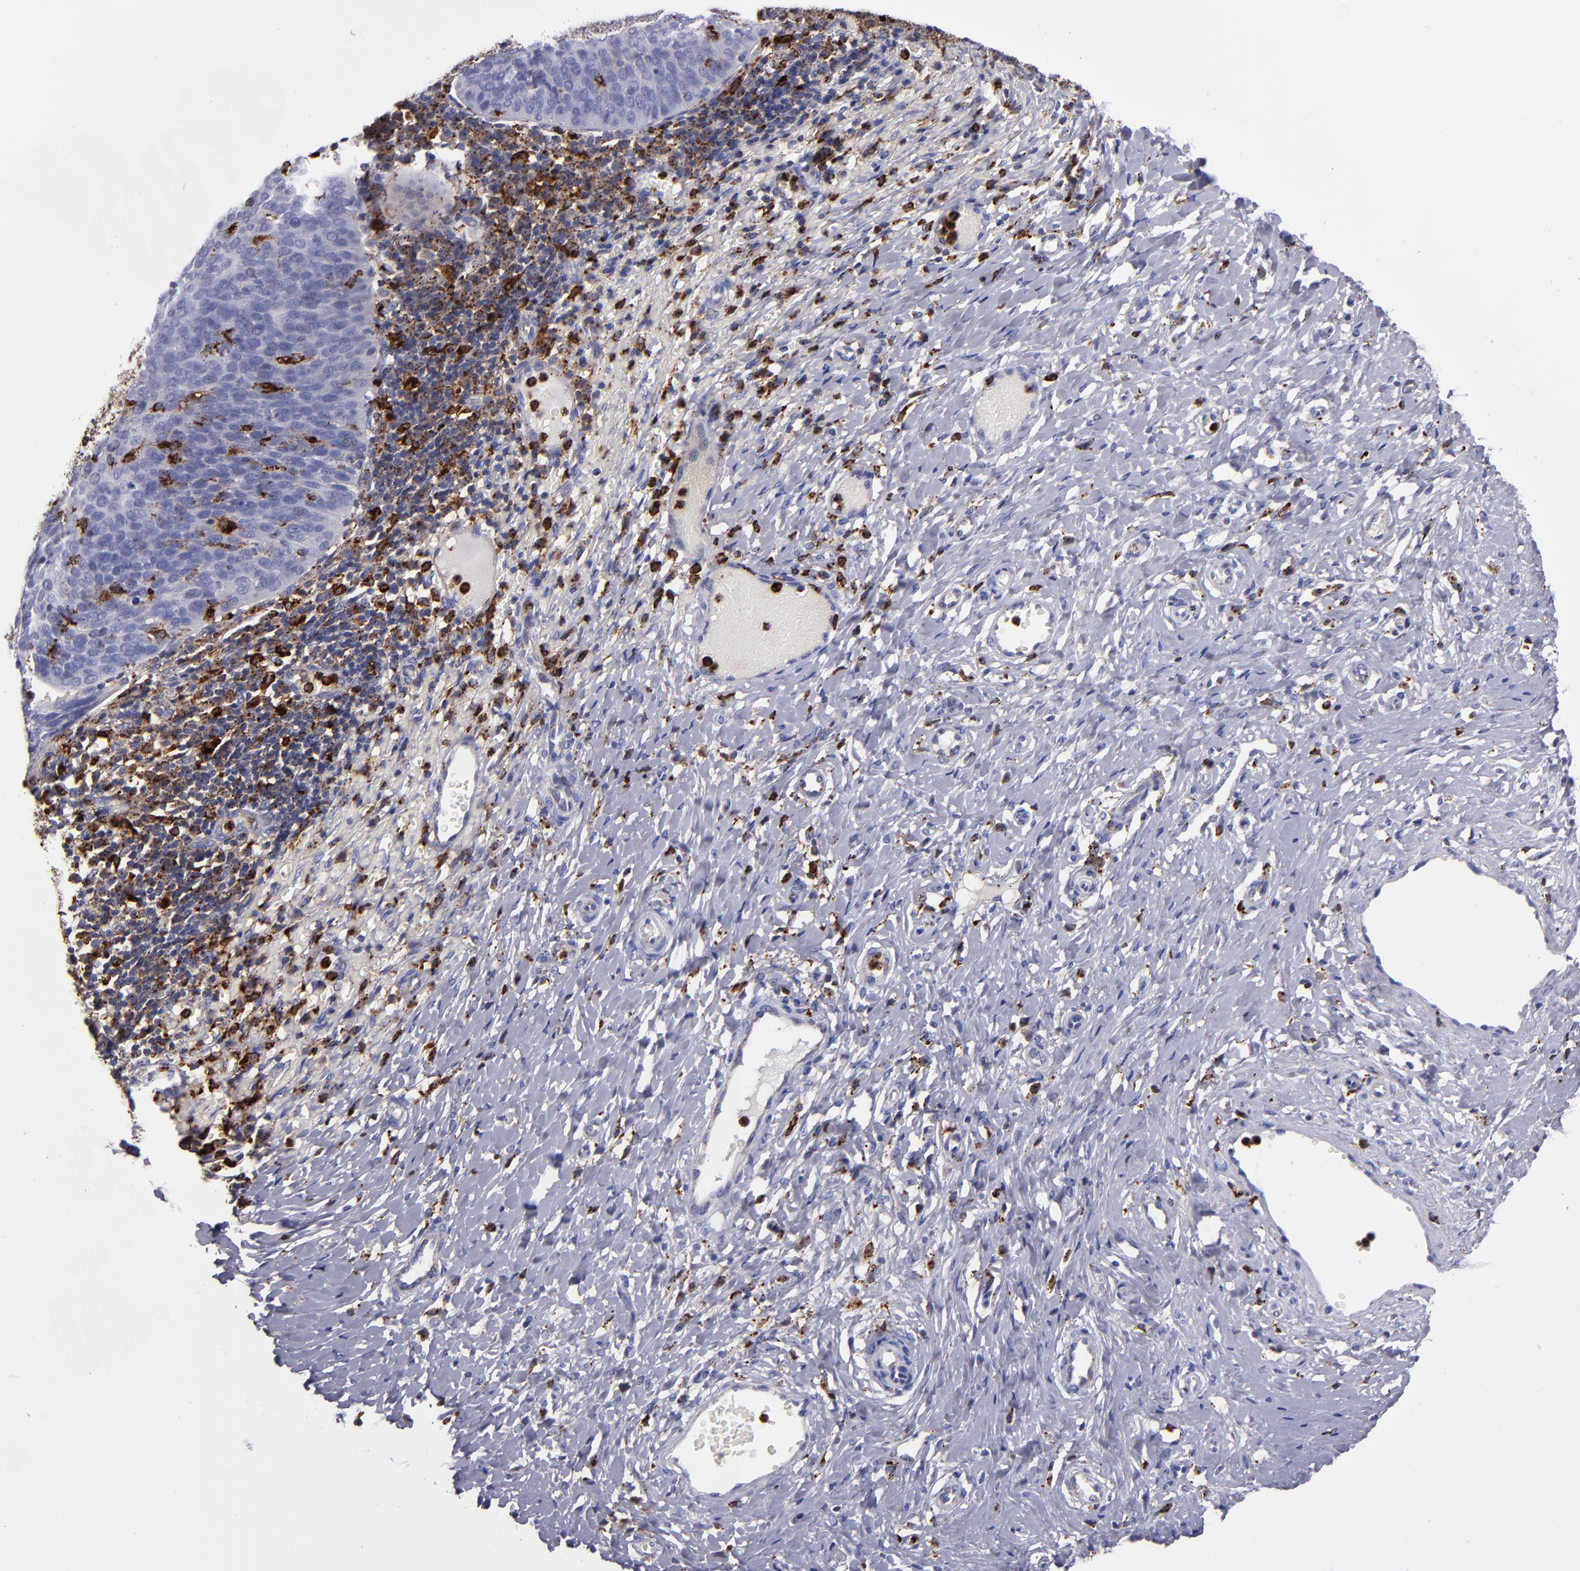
{"staining": {"intensity": "negative", "quantity": "none", "location": "none"}, "tissue": "cervical cancer", "cell_type": "Tumor cells", "image_type": "cancer", "snomed": [{"axis": "morphology", "description": "Normal tissue, NOS"}, {"axis": "morphology", "description": "Squamous cell carcinoma, NOS"}, {"axis": "topography", "description": "Cervix"}], "caption": "High power microscopy histopathology image of an immunohistochemistry (IHC) micrograph of cervical cancer, revealing no significant staining in tumor cells. The staining was performed using DAB (3,3'-diaminobenzidine) to visualize the protein expression in brown, while the nuclei were stained in blue with hematoxylin (Magnification: 20x).", "gene": "CTSS", "patient": {"sex": "female", "age": 39}}